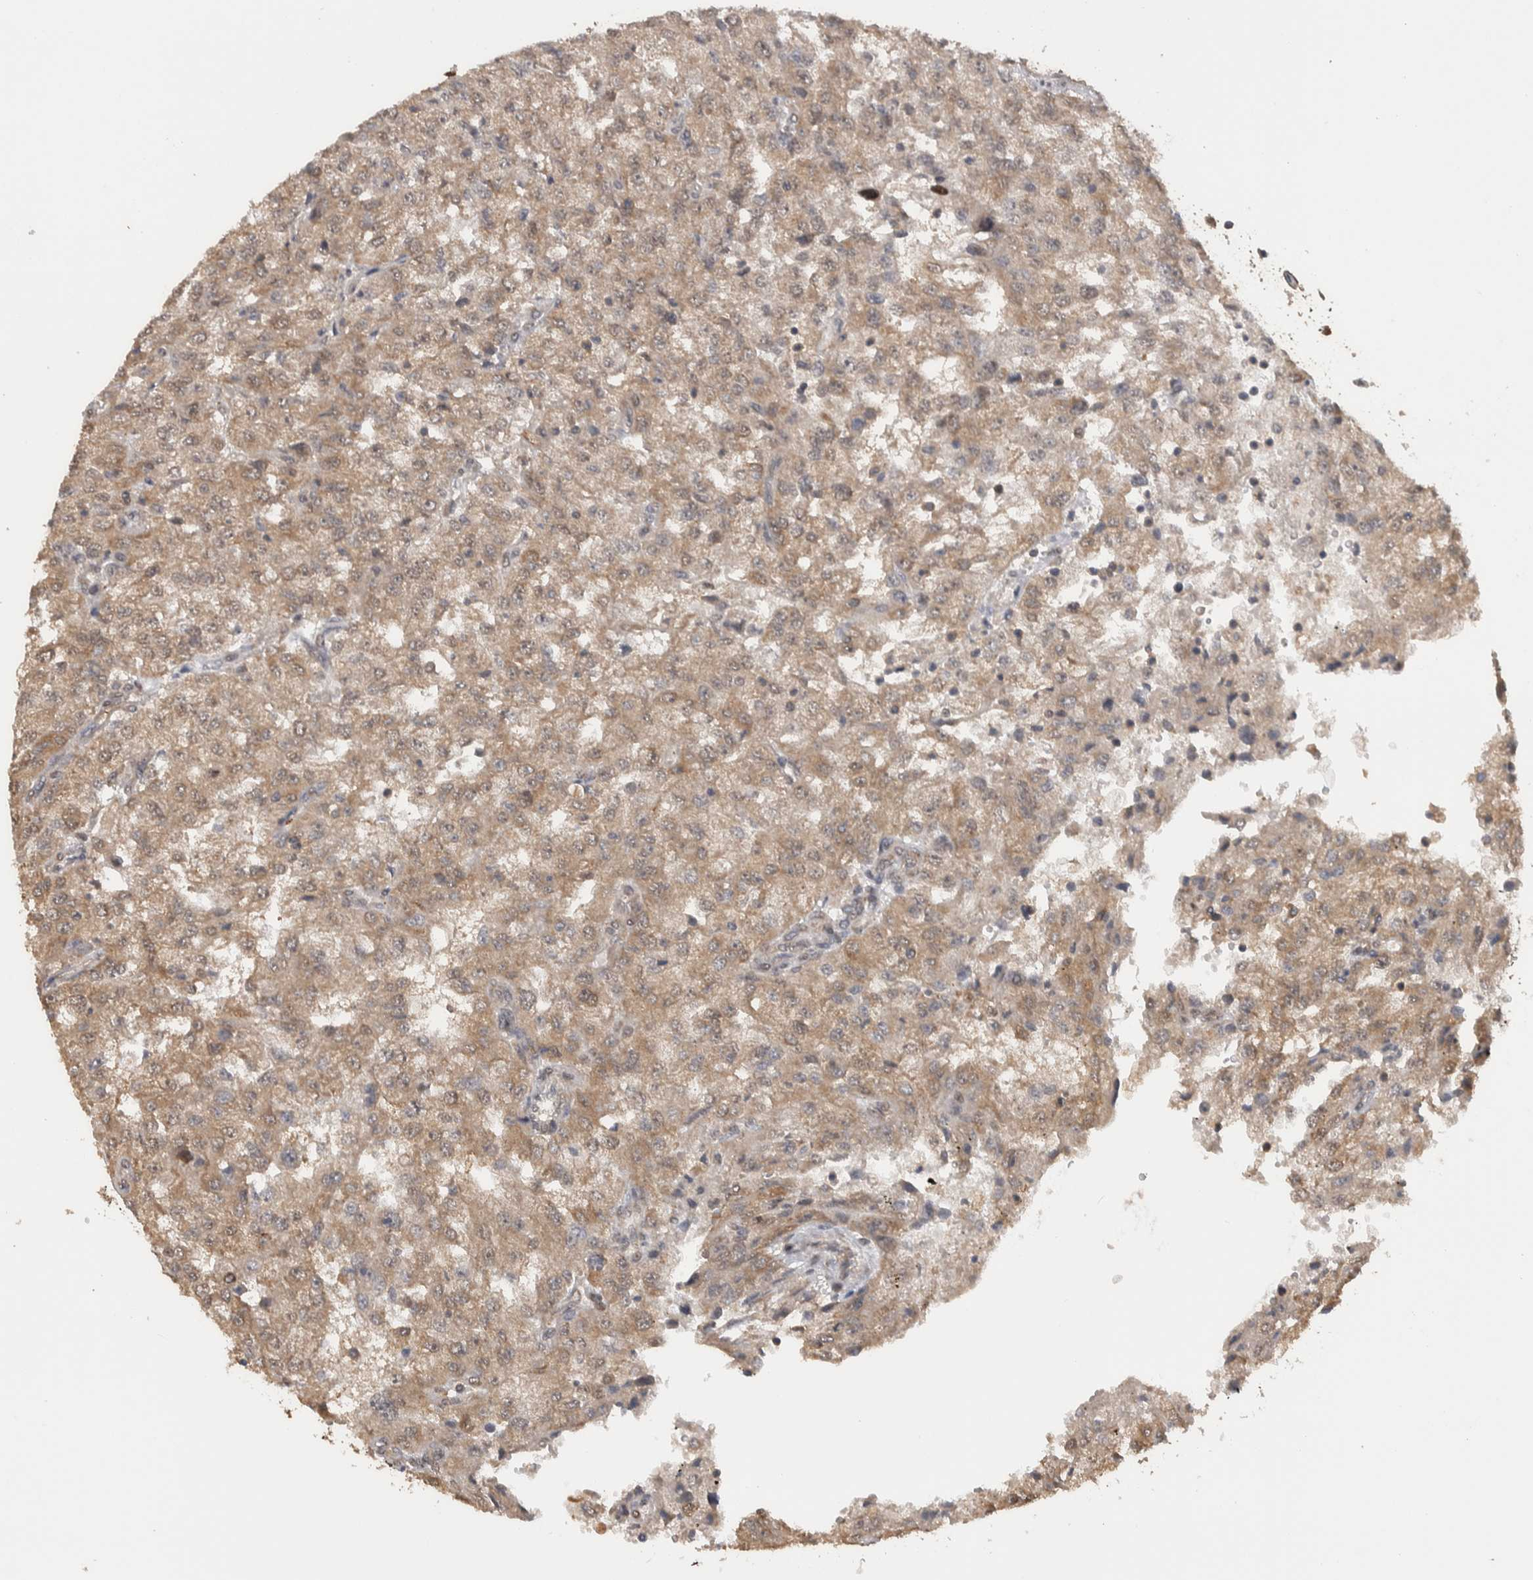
{"staining": {"intensity": "moderate", "quantity": ">75%", "location": "cytoplasmic/membranous"}, "tissue": "renal cancer", "cell_type": "Tumor cells", "image_type": "cancer", "snomed": [{"axis": "morphology", "description": "Adenocarcinoma, NOS"}, {"axis": "topography", "description": "Kidney"}], "caption": "Renal cancer tissue reveals moderate cytoplasmic/membranous expression in approximately >75% of tumor cells, visualized by immunohistochemistry.", "gene": "DVL2", "patient": {"sex": "female", "age": 54}}